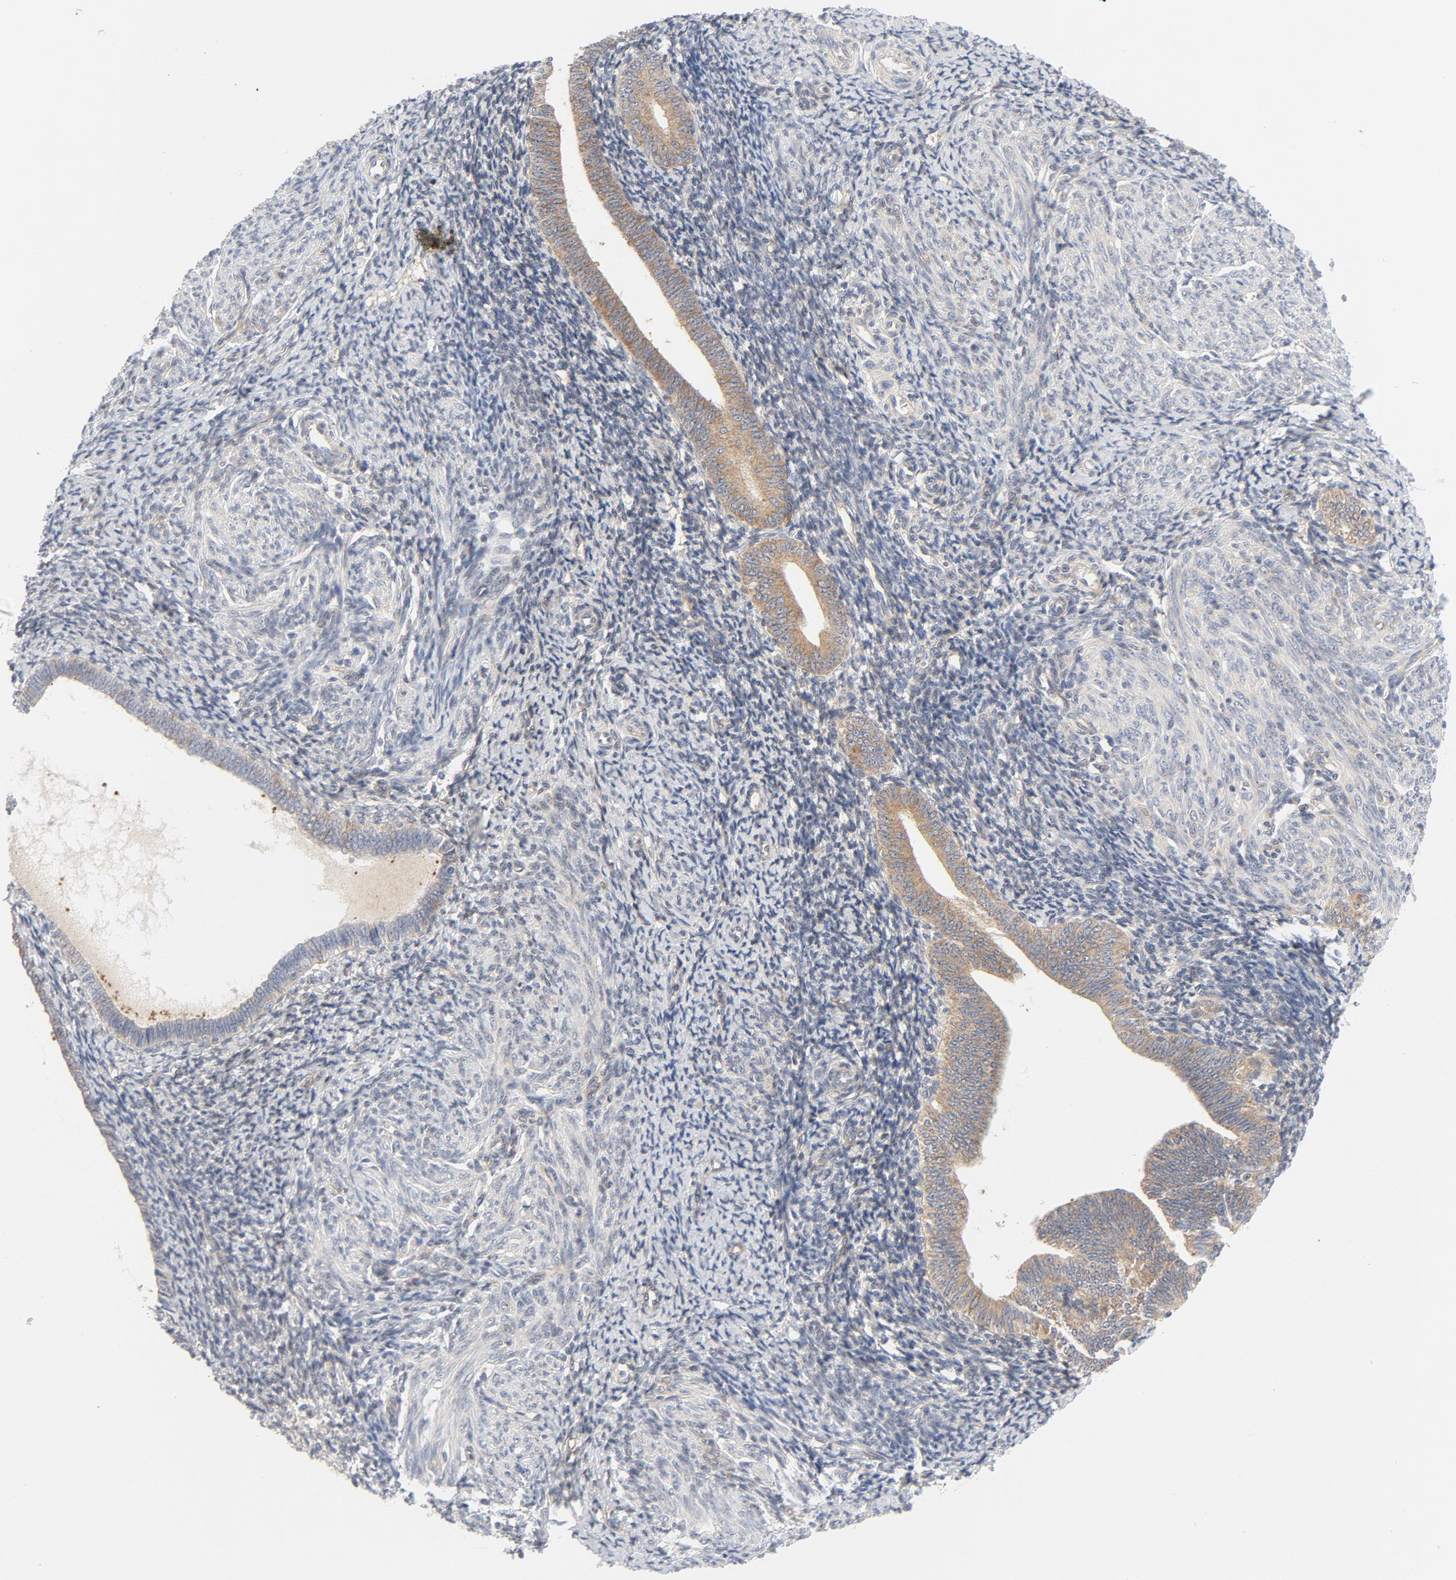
{"staining": {"intensity": "weak", "quantity": ">75%", "location": "cytoplasmic/membranous"}, "tissue": "endometrium", "cell_type": "Cells in endometrial stroma", "image_type": "normal", "snomed": [{"axis": "morphology", "description": "Normal tissue, NOS"}, {"axis": "topography", "description": "Endometrium"}], "caption": "DAB immunohistochemical staining of normal human endometrium displays weak cytoplasmic/membranous protein expression in approximately >75% of cells in endometrial stroma.", "gene": "BAD", "patient": {"sex": "female", "age": 57}}